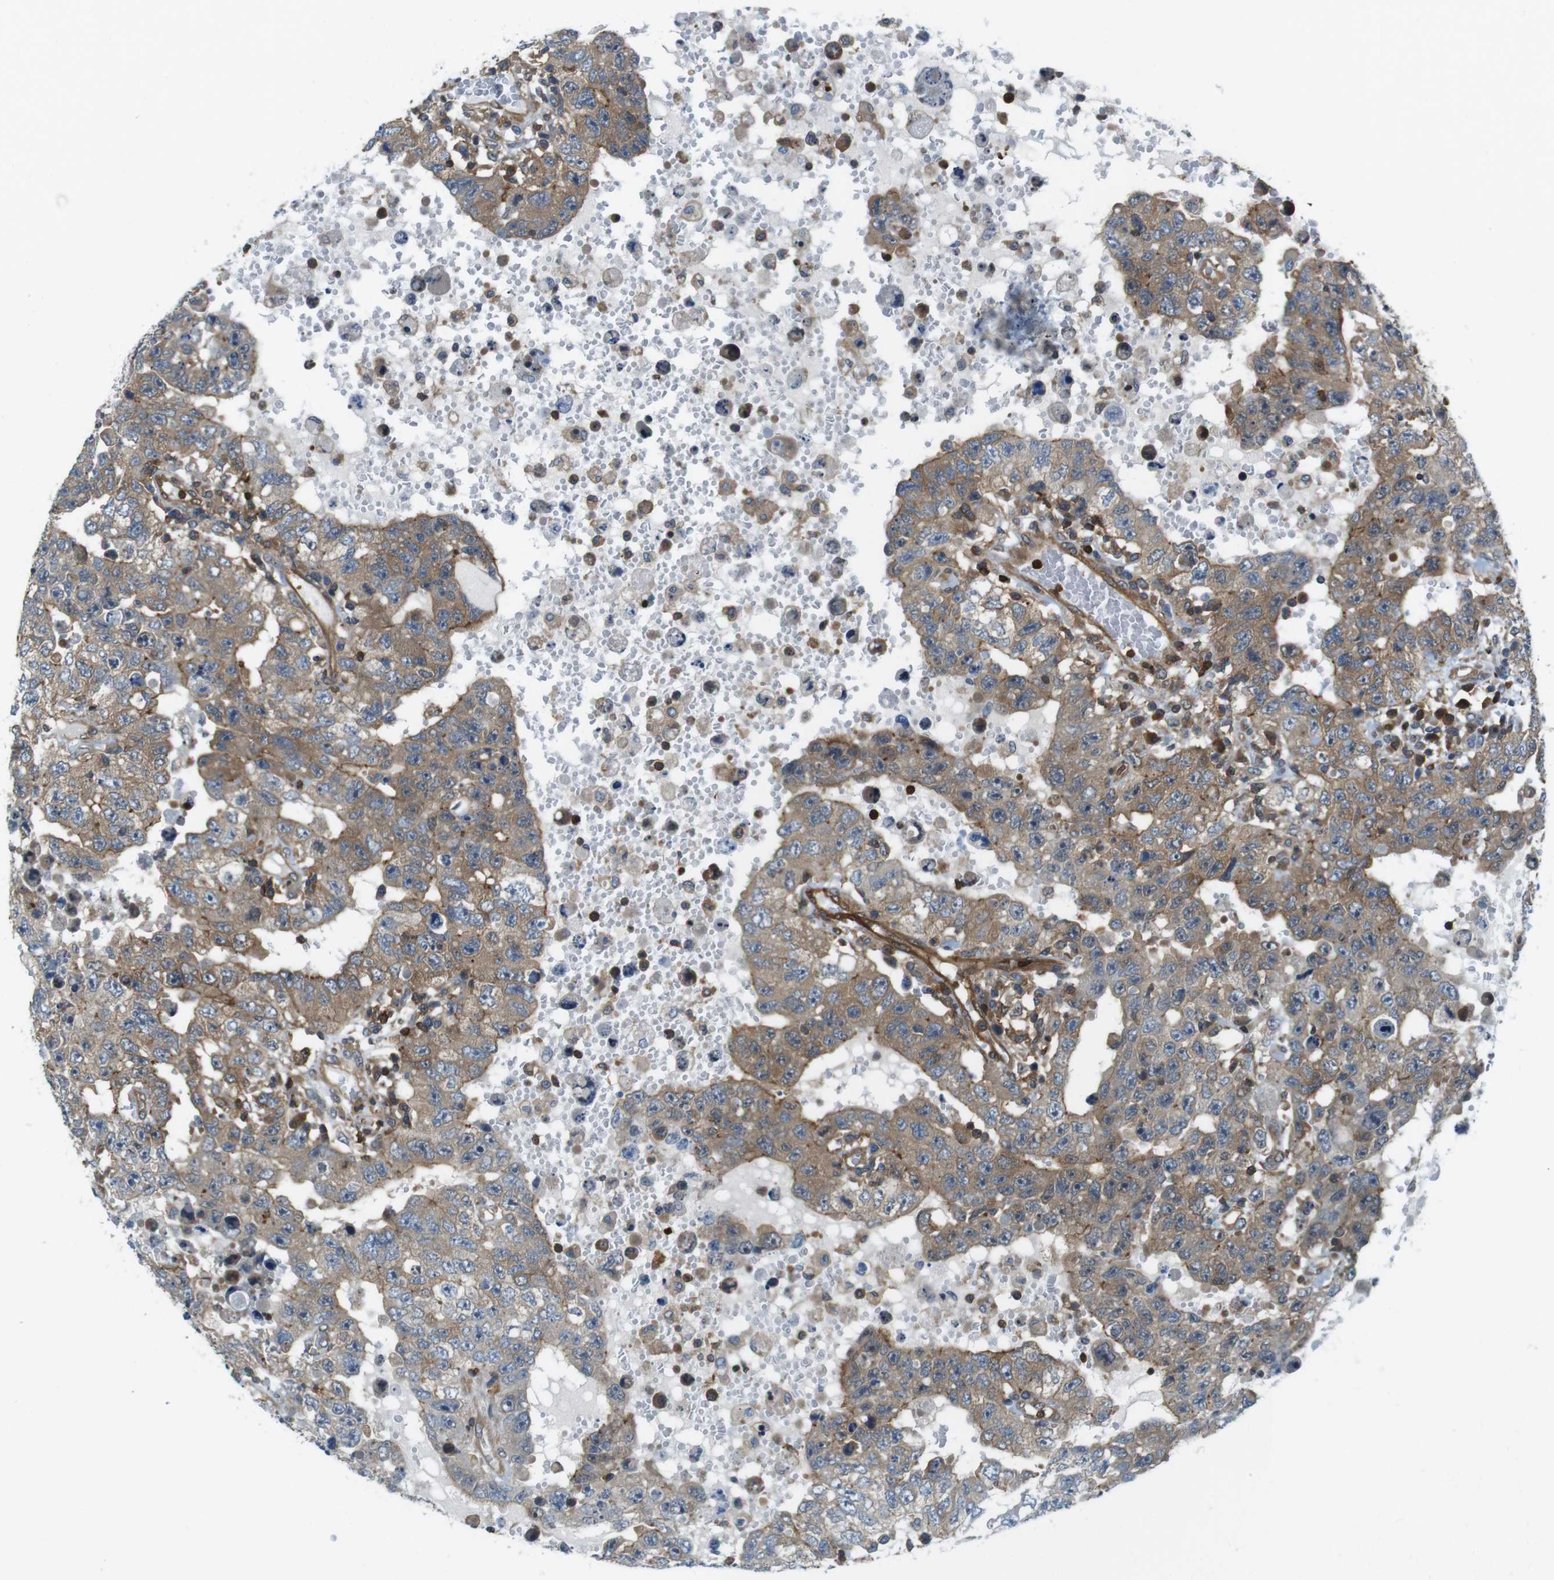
{"staining": {"intensity": "moderate", "quantity": "25%-75%", "location": "cytoplasmic/membranous"}, "tissue": "testis cancer", "cell_type": "Tumor cells", "image_type": "cancer", "snomed": [{"axis": "morphology", "description": "Carcinoma, Embryonal, NOS"}, {"axis": "topography", "description": "Testis"}], "caption": "Immunohistochemistry (DAB) staining of human testis cancer reveals moderate cytoplasmic/membranous protein expression in about 25%-75% of tumor cells.", "gene": "TES", "patient": {"sex": "male", "age": 26}}